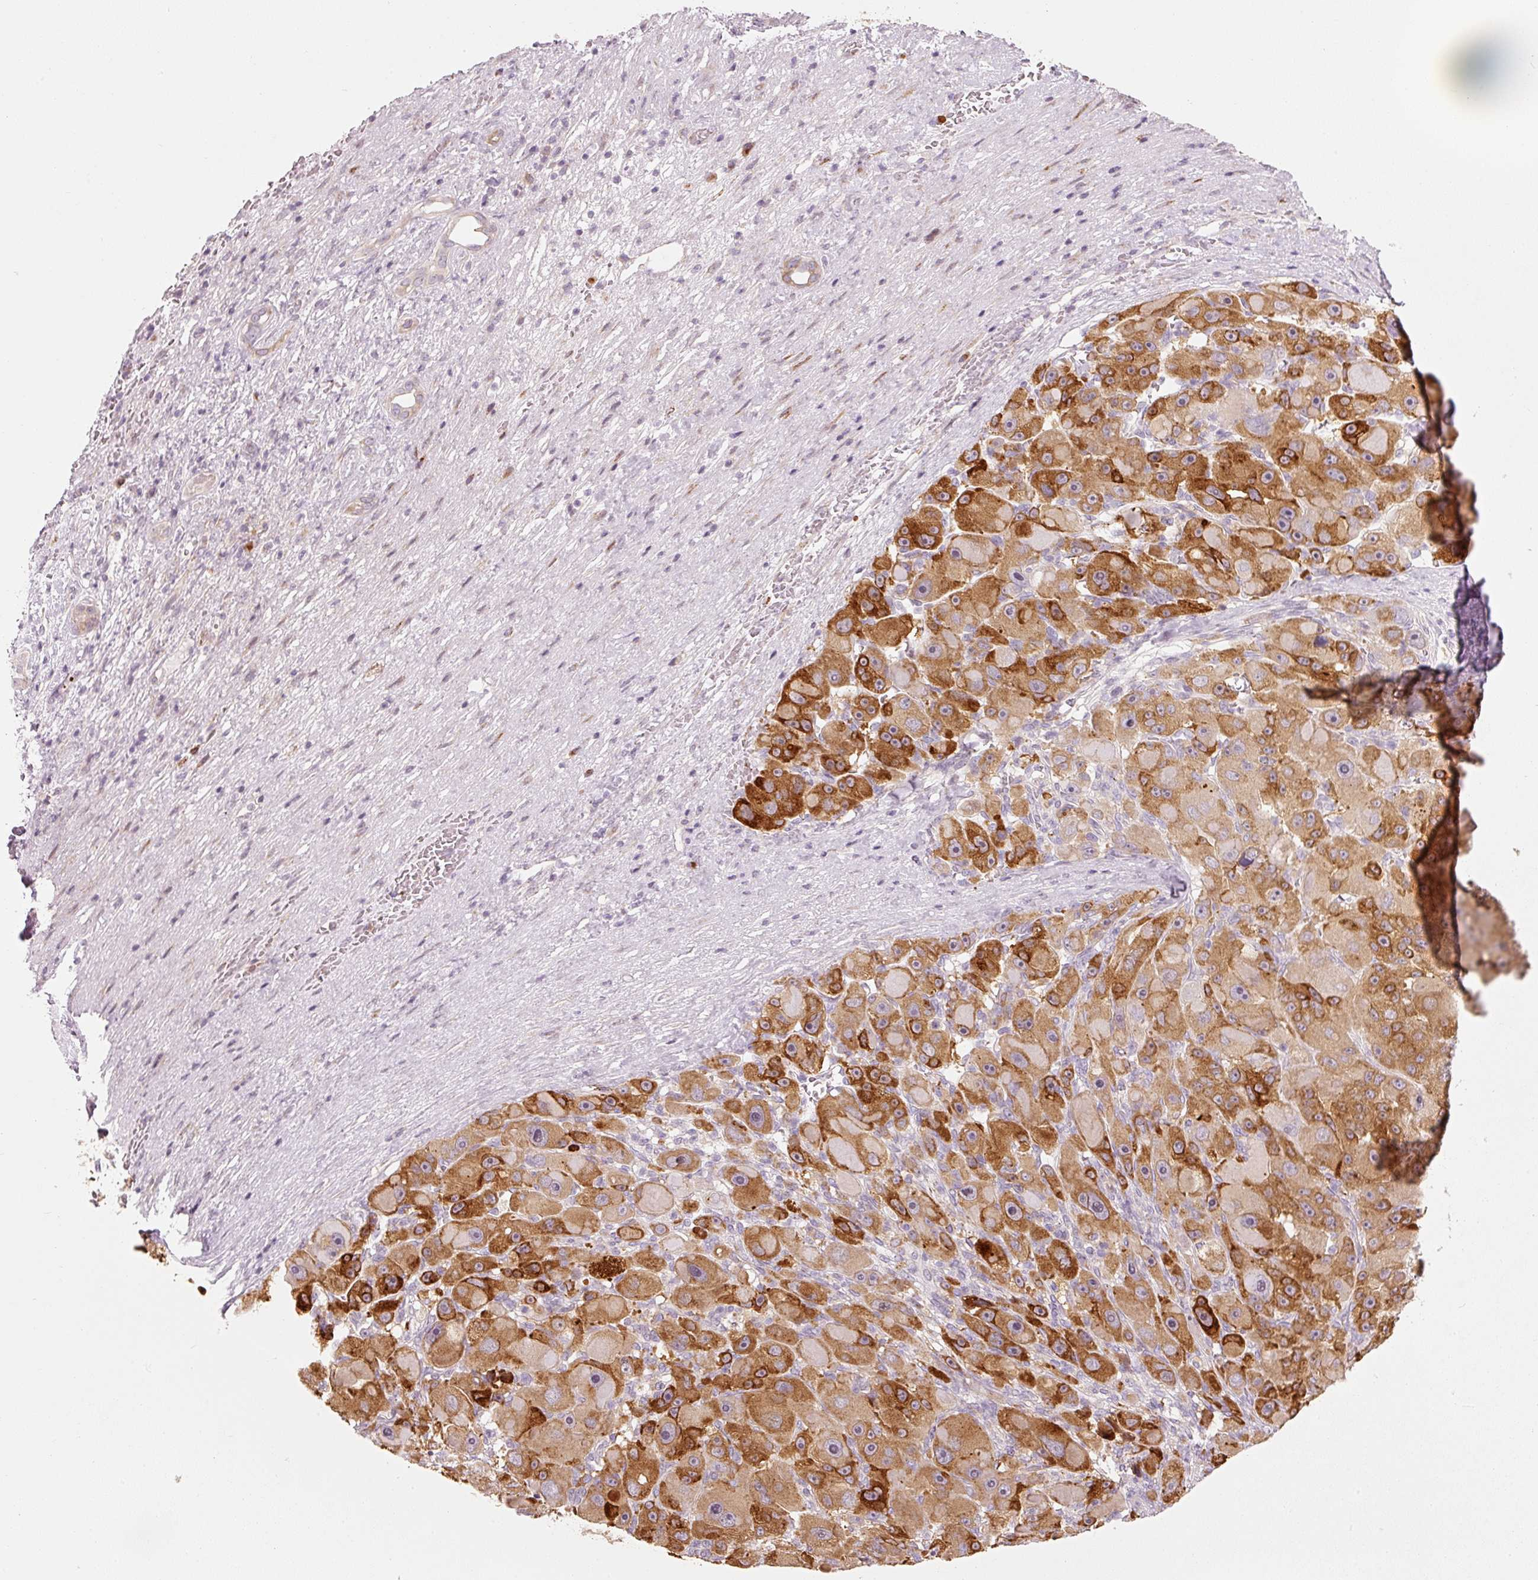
{"staining": {"intensity": "strong", "quantity": ">75%", "location": "cytoplasmic/membranous"}, "tissue": "liver cancer", "cell_type": "Tumor cells", "image_type": "cancer", "snomed": [{"axis": "morphology", "description": "Carcinoma, Hepatocellular, NOS"}, {"axis": "topography", "description": "Liver"}], "caption": "Protein analysis of liver cancer (hepatocellular carcinoma) tissue displays strong cytoplasmic/membranous expression in about >75% of tumor cells.", "gene": "SLC20A1", "patient": {"sex": "male", "age": 76}}